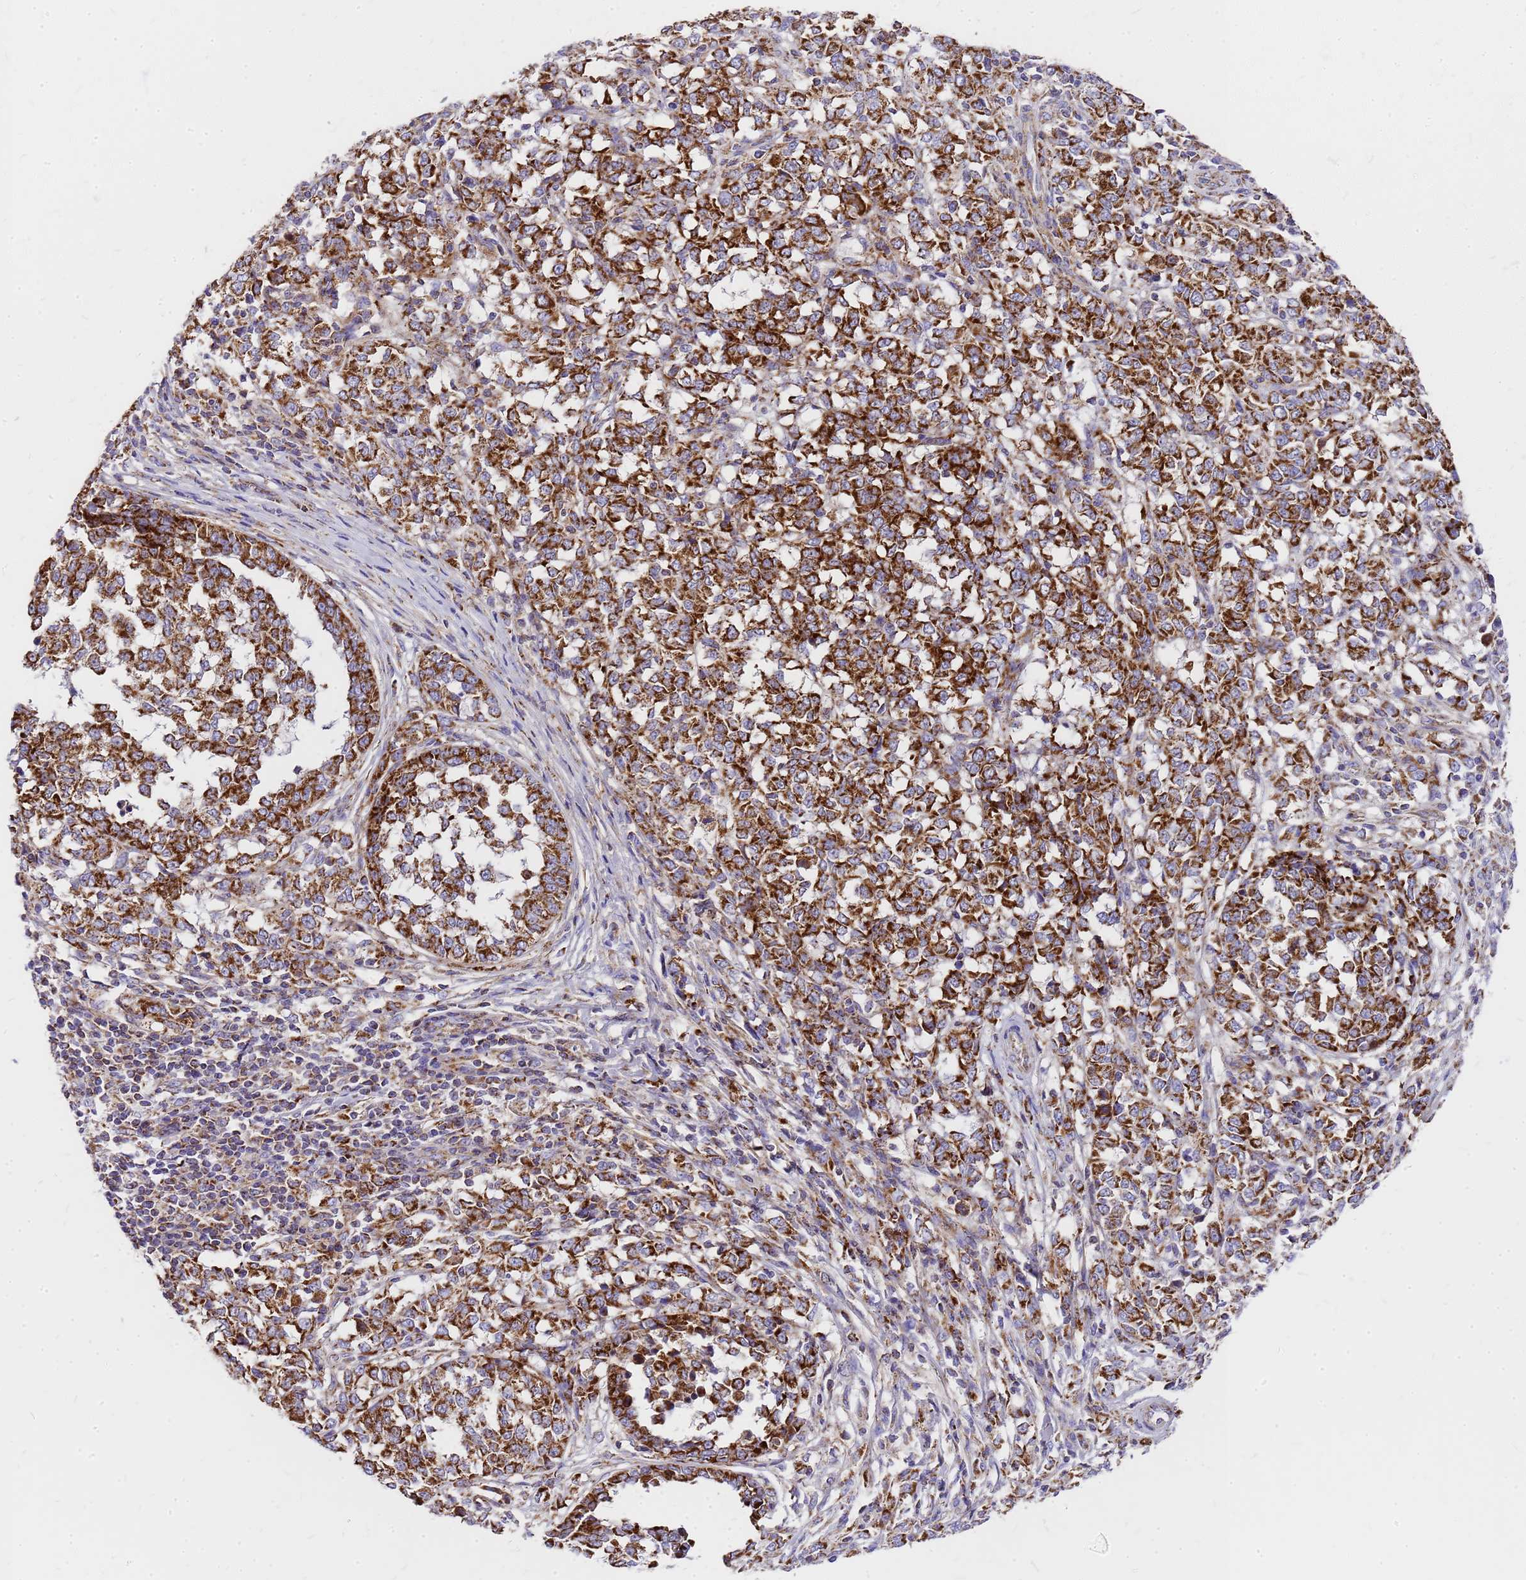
{"staining": {"intensity": "strong", "quantity": ">75%", "location": "cytoplasmic/membranous"}, "tissue": "melanoma", "cell_type": "Tumor cells", "image_type": "cancer", "snomed": [{"axis": "morphology", "description": "Malignant melanoma, NOS"}, {"axis": "topography", "description": "Skin"}], "caption": "Malignant melanoma stained with DAB immunohistochemistry reveals high levels of strong cytoplasmic/membranous expression in approximately >75% of tumor cells.", "gene": "MRPS26", "patient": {"sex": "female", "age": 72}}